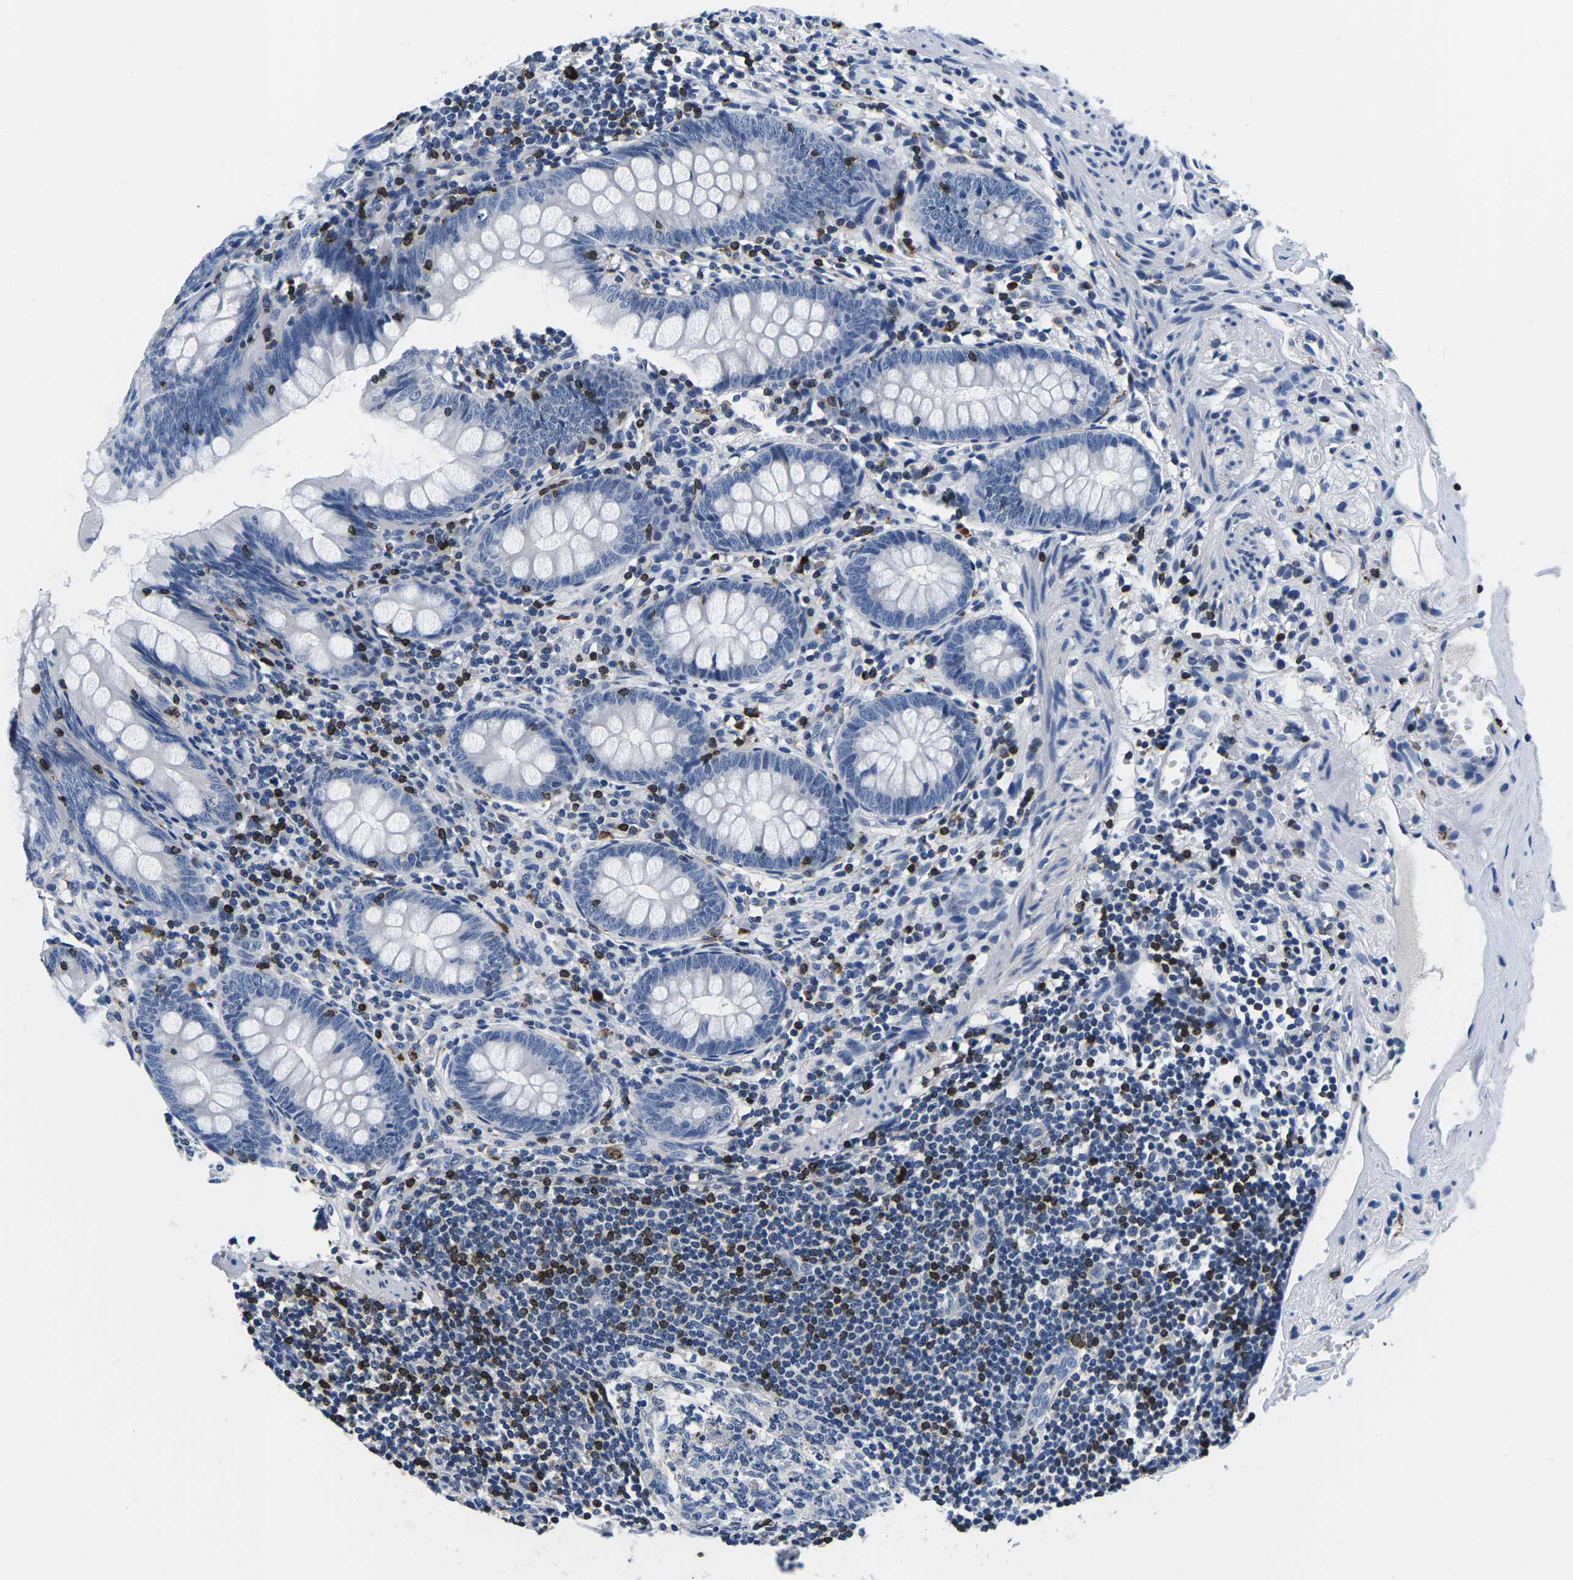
{"staining": {"intensity": "negative", "quantity": "none", "location": "none"}, "tissue": "appendix", "cell_type": "Glandular cells", "image_type": "normal", "snomed": [{"axis": "morphology", "description": "Normal tissue, NOS"}, {"axis": "topography", "description": "Appendix"}], "caption": "Immunohistochemistry of unremarkable human appendix shows no staining in glandular cells. Brightfield microscopy of IHC stained with DAB (brown) and hematoxylin (blue), captured at high magnification.", "gene": "CTSW", "patient": {"sex": "female", "age": 77}}